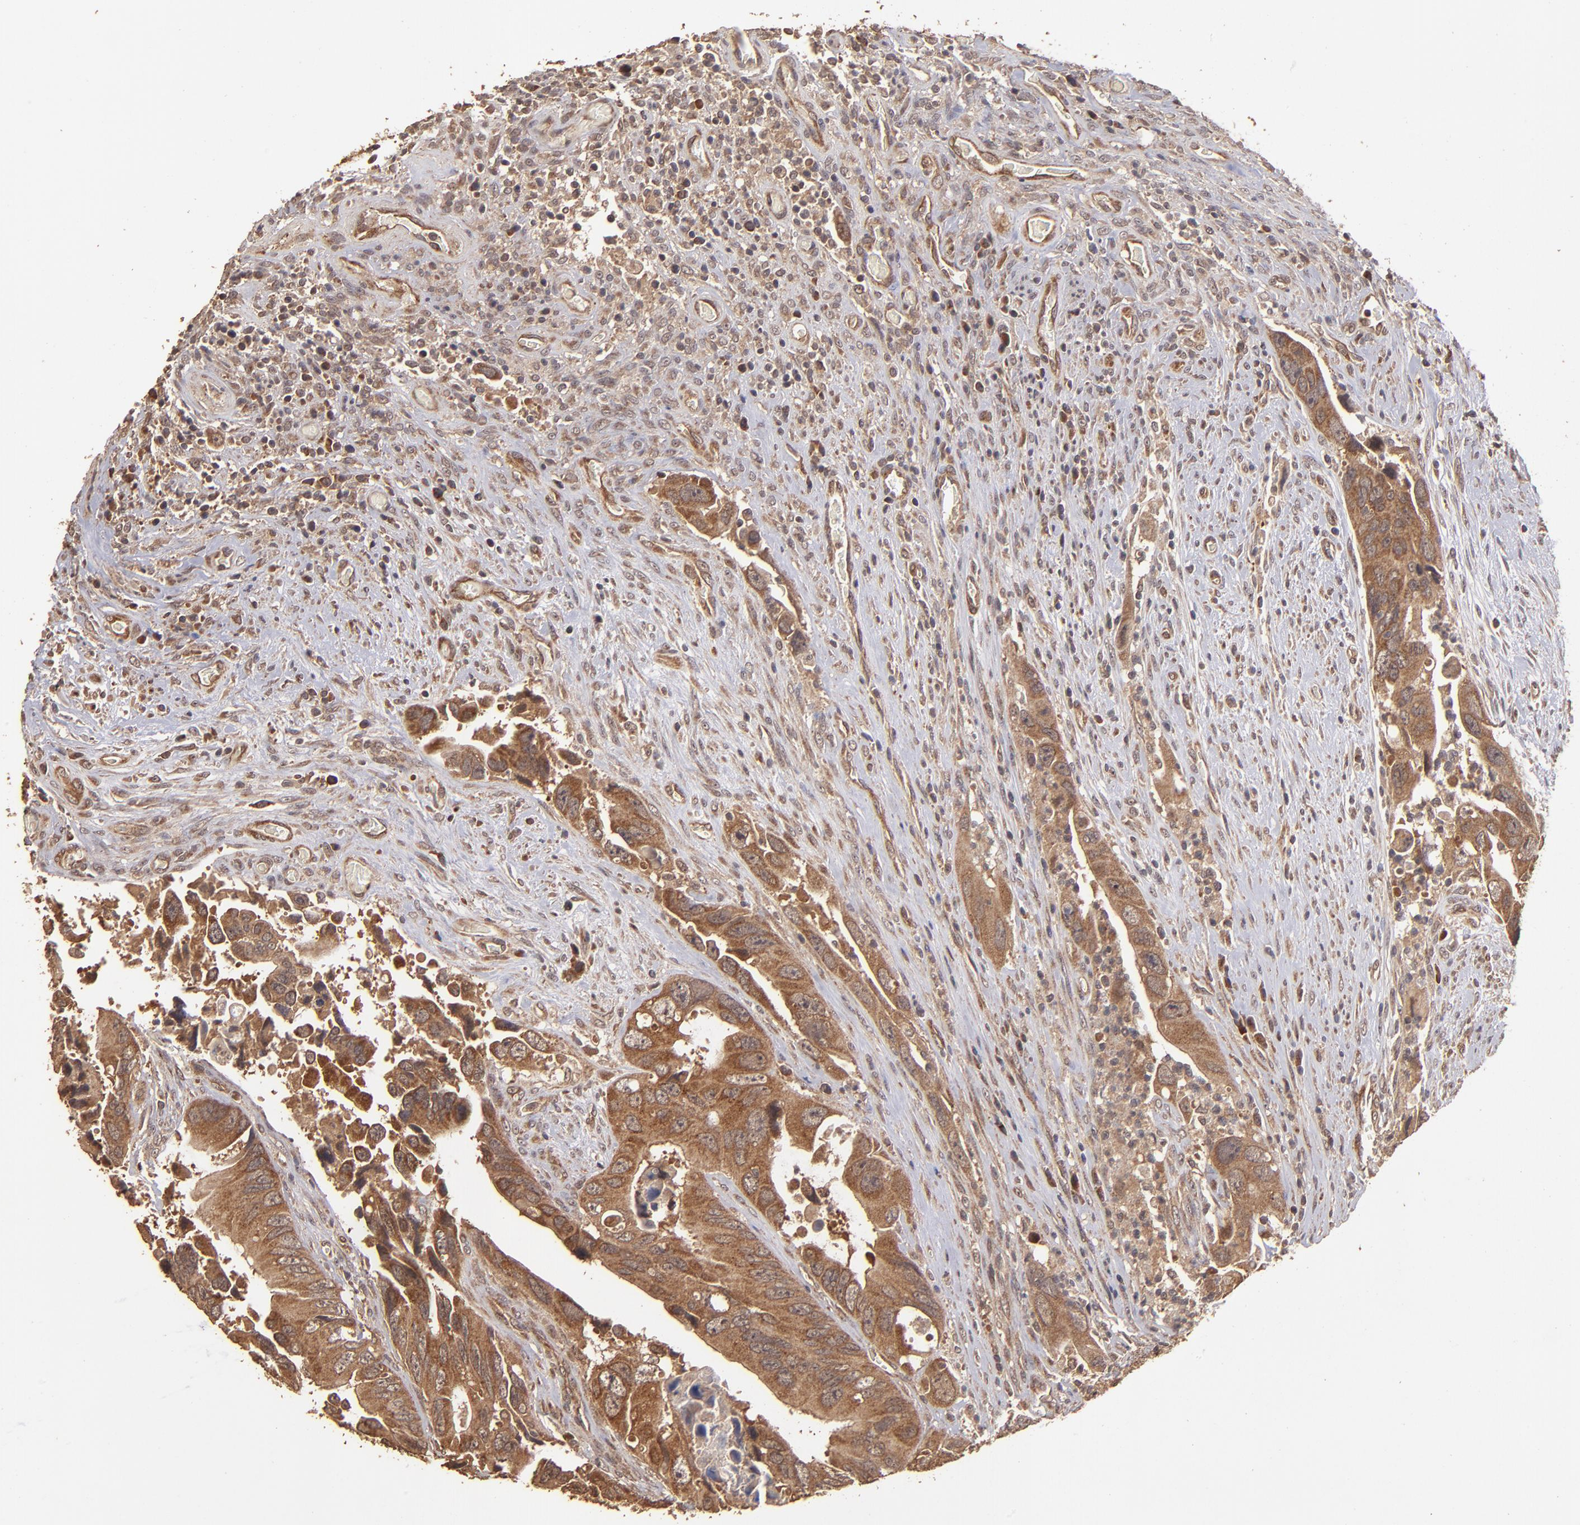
{"staining": {"intensity": "strong", "quantity": ">75%", "location": "cytoplasmic/membranous"}, "tissue": "colorectal cancer", "cell_type": "Tumor cells", "image_type": "cancer", "snomed": [{"axis": "morphology", "description": "Adenocarcinoma, NOS"}, {"axis": "topography", "description": "Rectum"}], "caption": "Immunohistochemical staining of adenocarcinoma (colorectal) reveals high levels of strong cytoplasmic/membranous staining in approximately >75% of tumor cells. (DAB IHC with brightfield microscopy, high magnification).", "gene": "TXNDC16", "patient": {"sex": "male", "age": 70}}